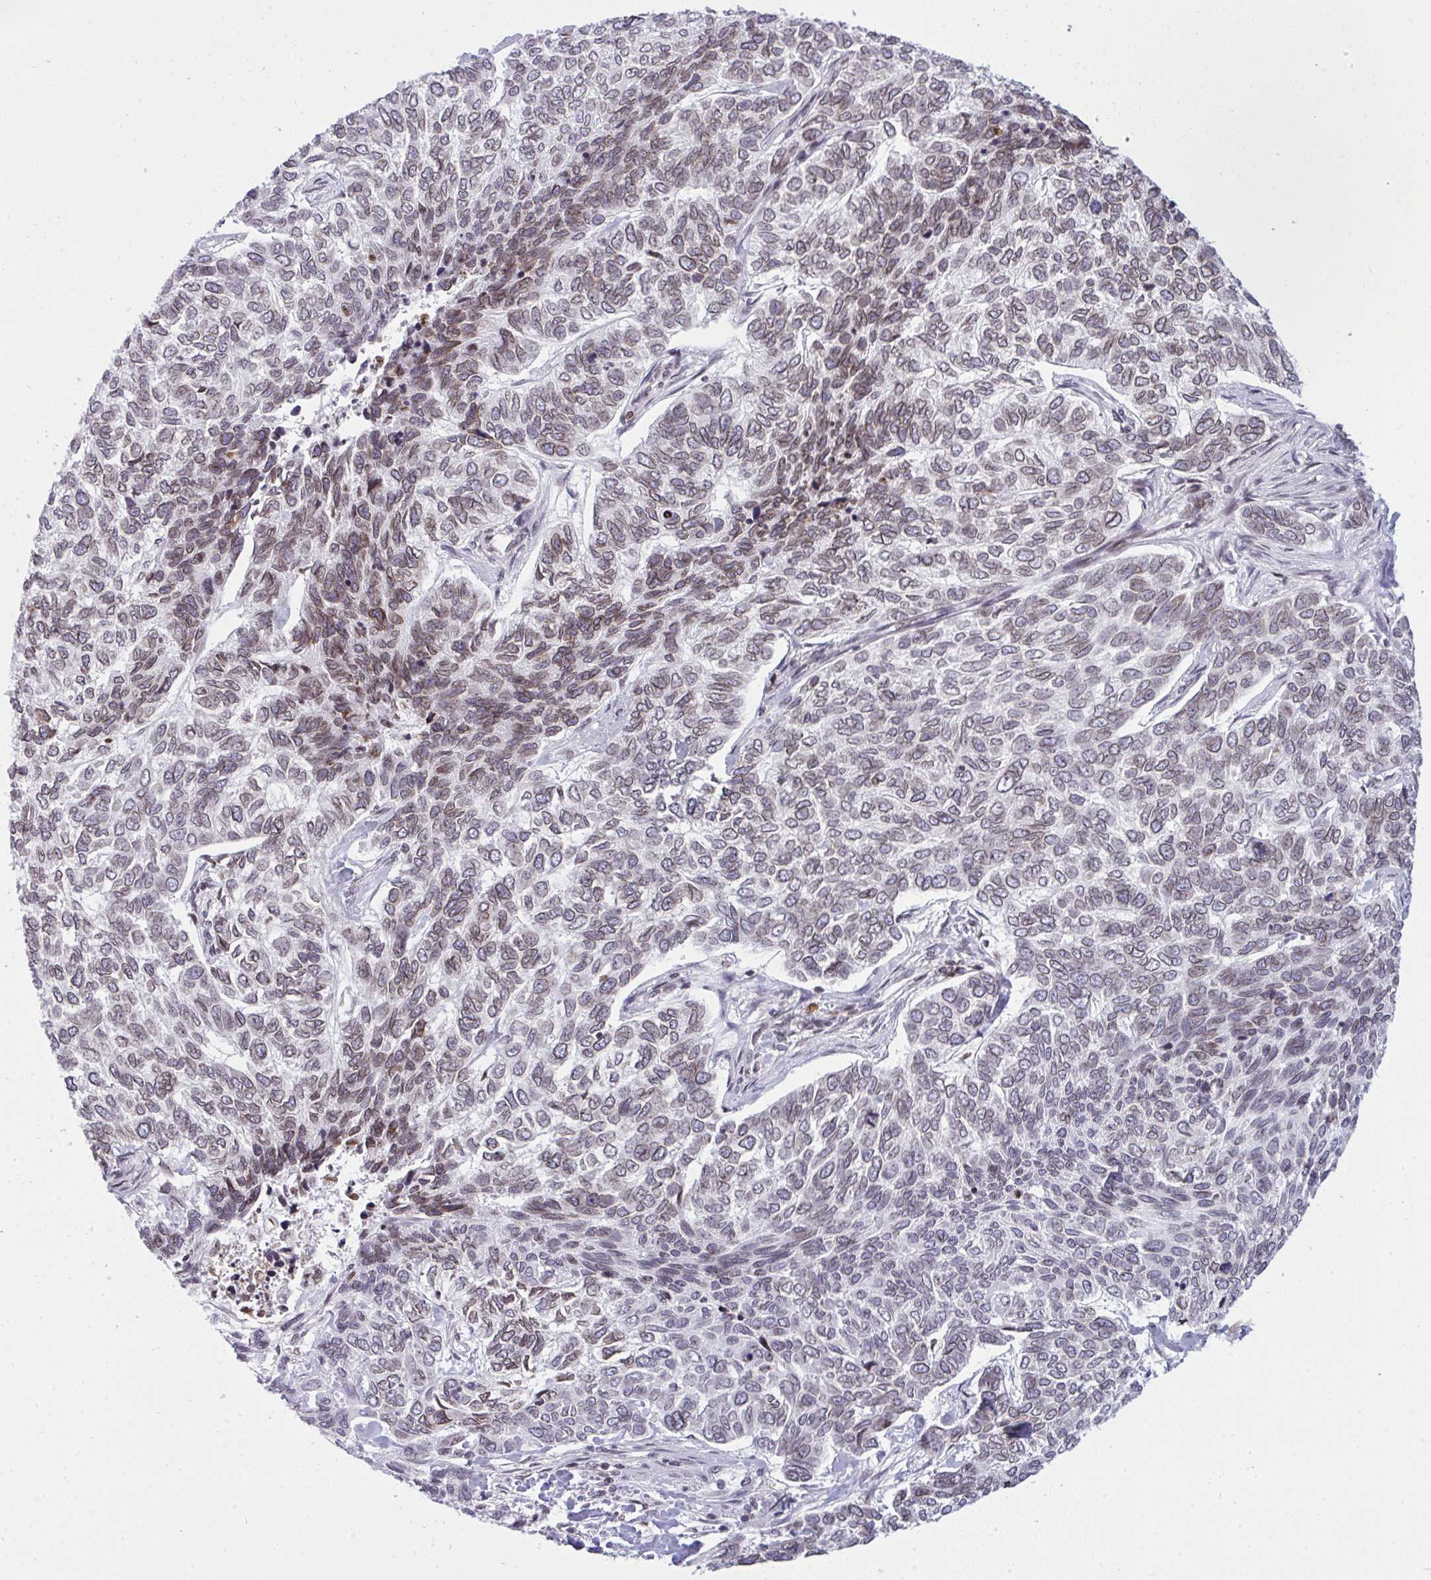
{"staining": {"intensity": "weak", "quantity": "<25%", "location": "cytoplasmic/membranous,nuclear"}, "tissue": "skin cancer", "cell_type": "Tumor cells", "image_type": "cancer", "snomed": [{"axis": "morphology", "description": "Basal cell carcinoma"}, {"axis": "topography", "description": "Skin"}], "caption": "This is an immunohistochemistry (IHC) histopathology image of human skin cancer. There is no expression in tumor cells.", "gene": "LMNB2", "patient": {"sex": "female", "age": 65}}